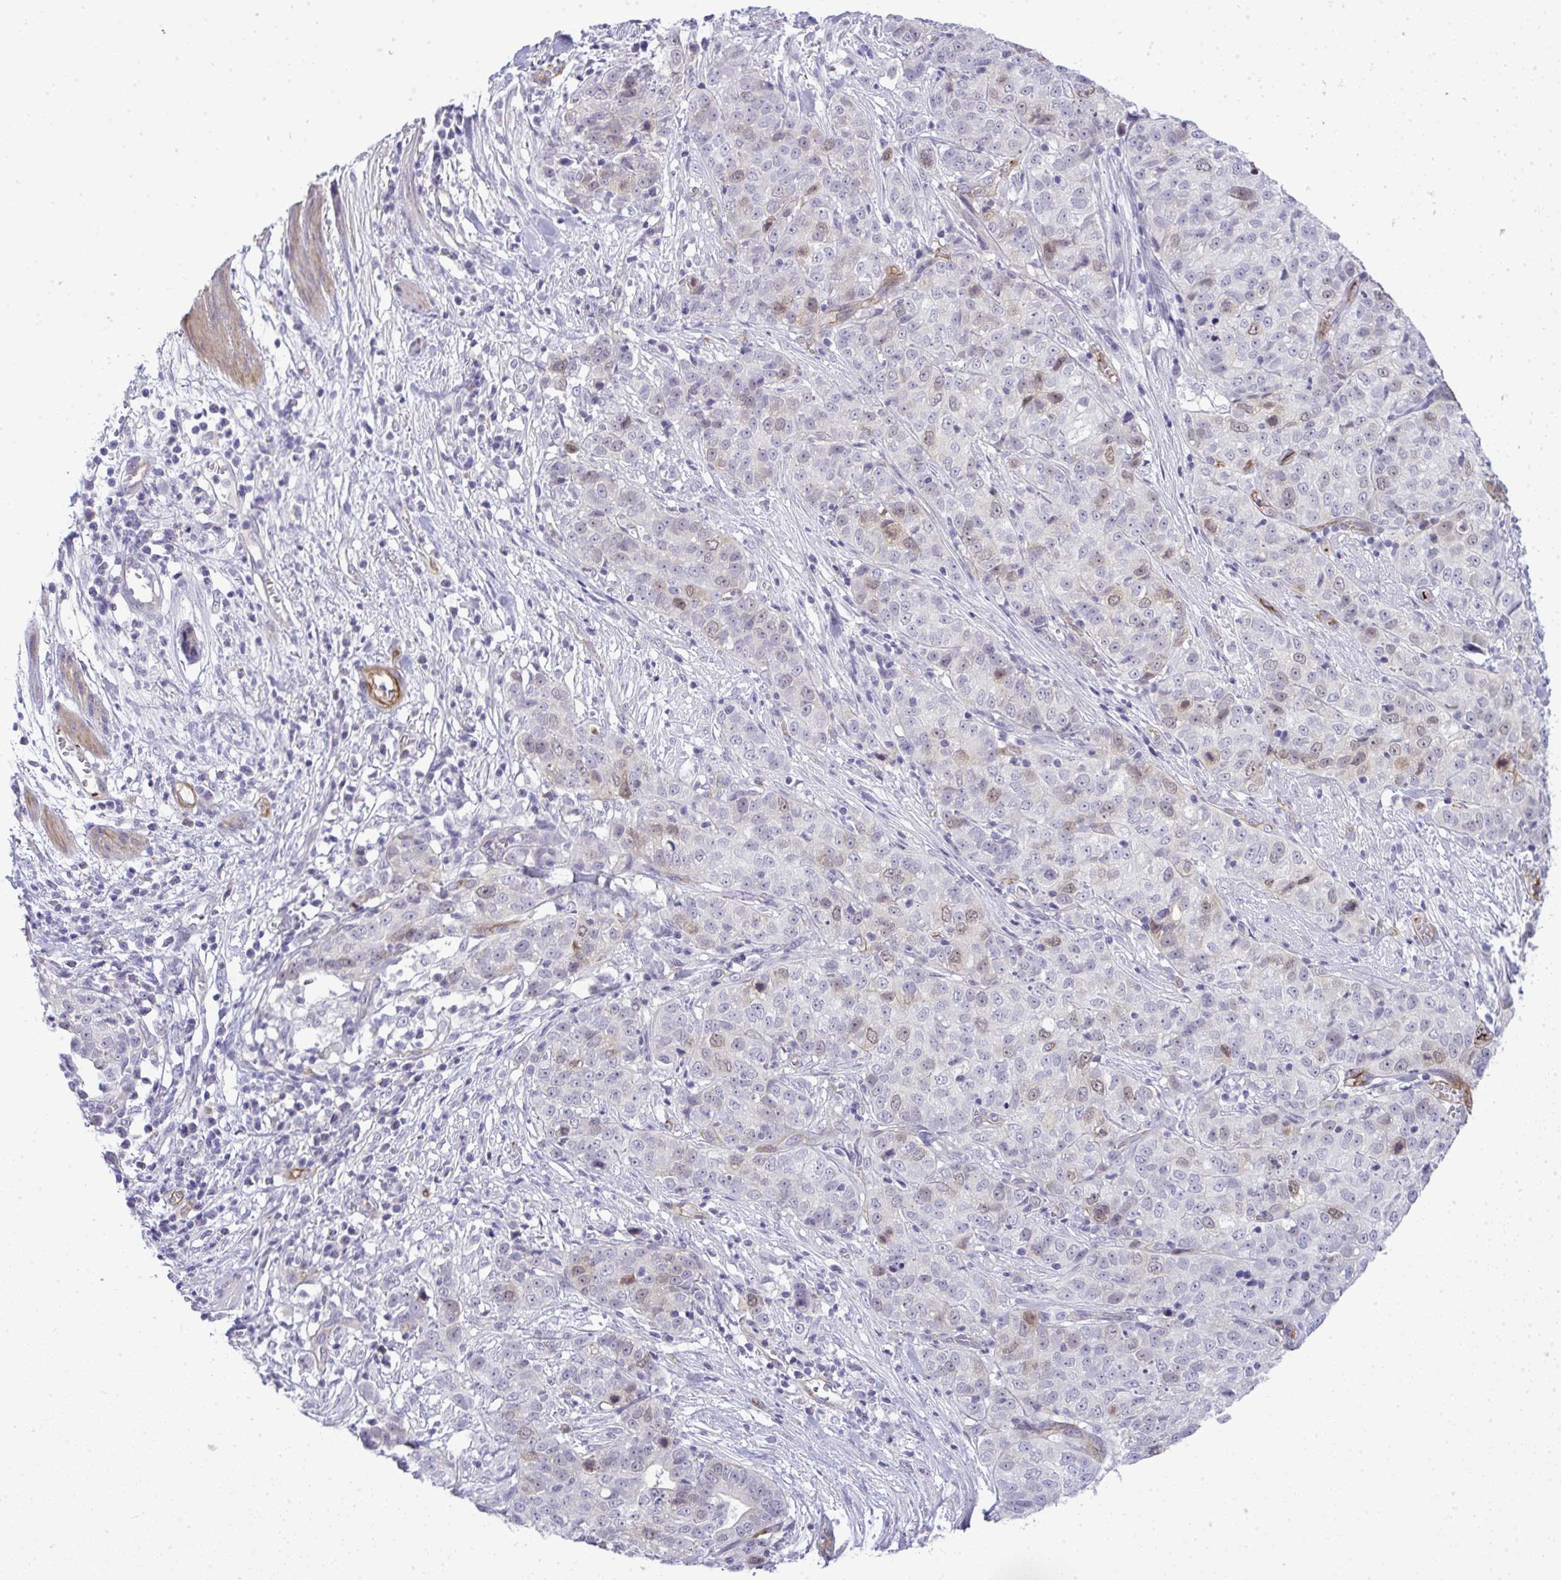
{"staining": {"intensity": "weak", "quantity": "<25%", "location": "nuclear"}, "tissue": "stomach cancer", "cell_type": "Tumor cells", "image_type": "cancer", "snomed": [{"axis": "morphology", "description": "Adenocarcinoma, NOS"}, {"axis": "topography", "description": "Stomach, upper"}], "caption": "This is an immunohistochemistry (IHC) photomicrograph of adenocarcinoma (stomach). There is no positivity in tumor cells.", "gene": "UBE2S", "patient": {"sex": "female", "age": 67}}